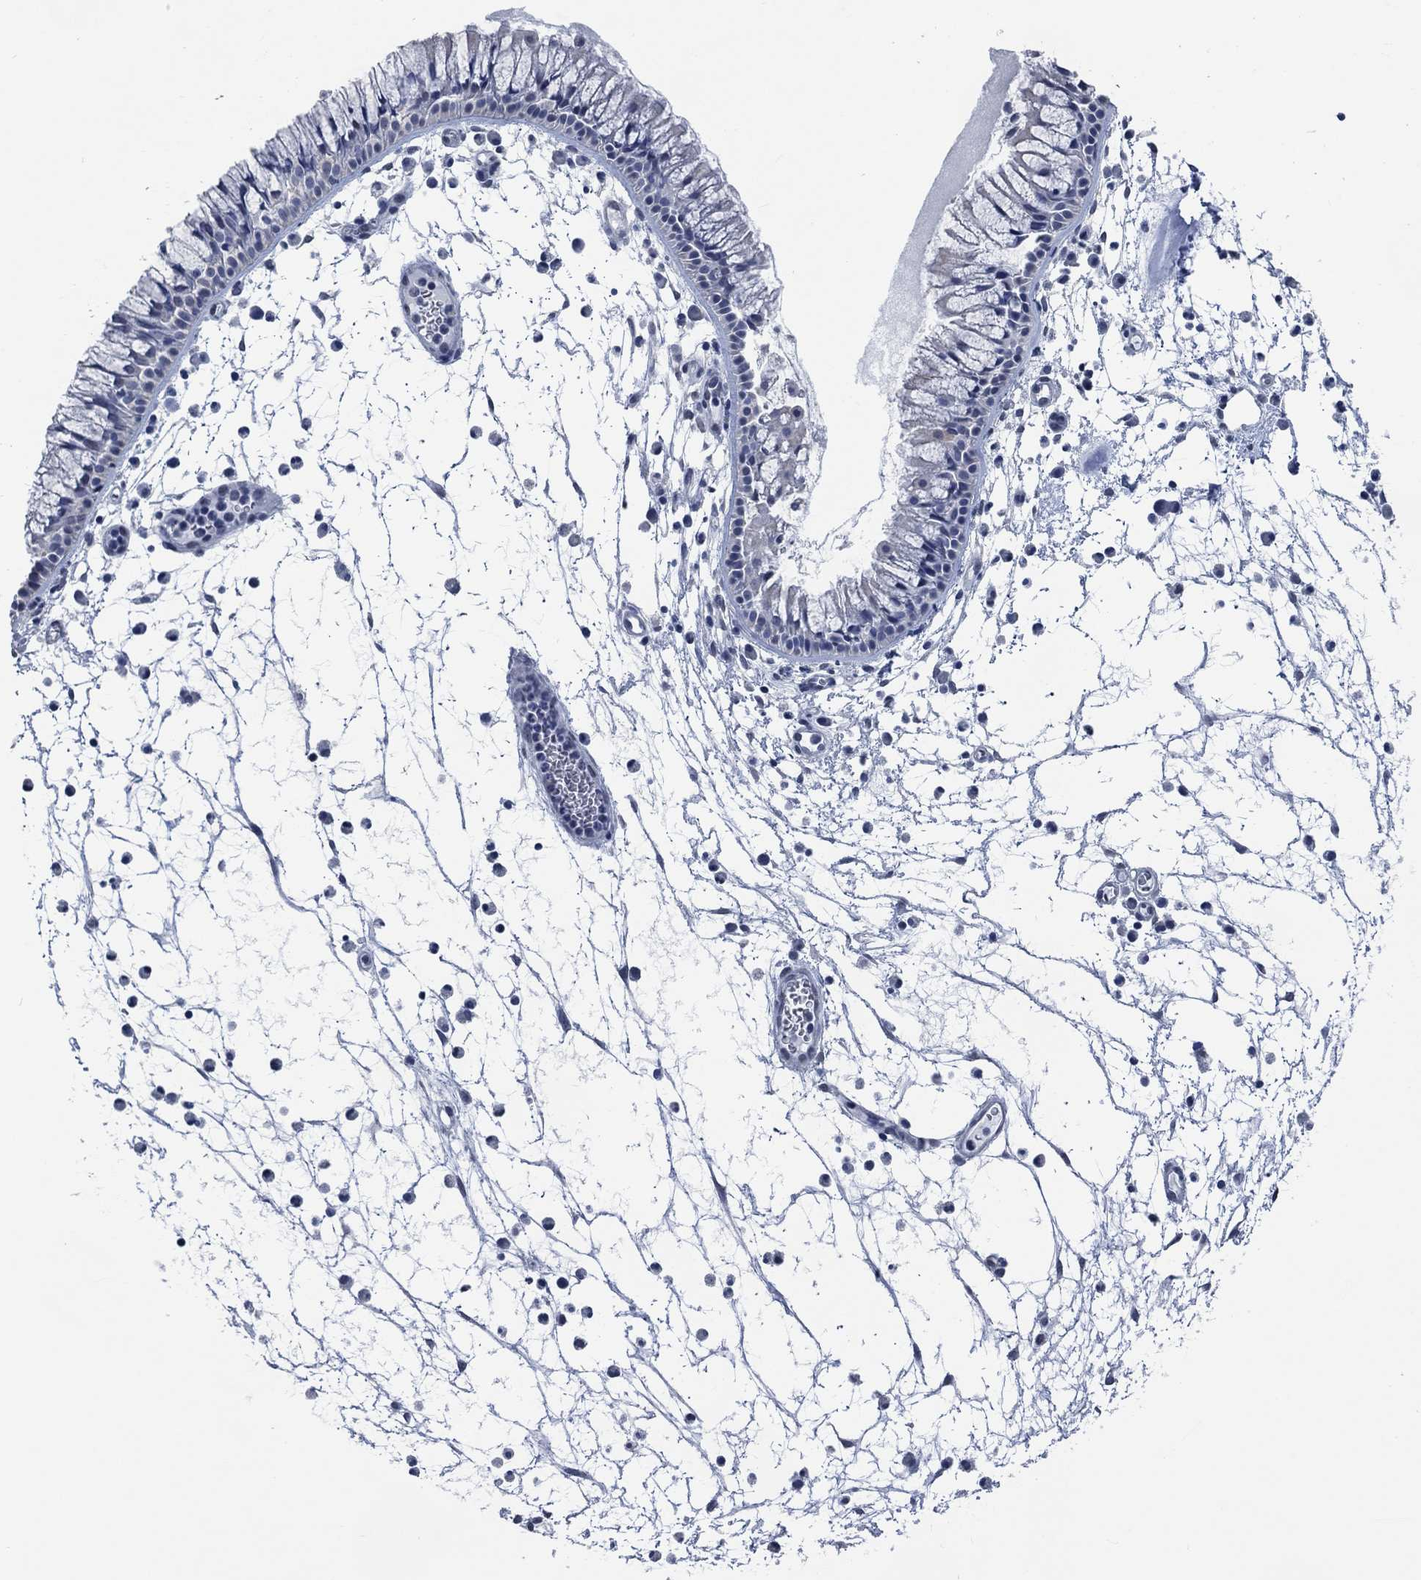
{"staining": {"intensity": "negative", "quantity": "none", "location": "none"}, "tissue": "nasopharynx", "cell_type": "Respiratory epithelial cells", "image_type": "normal", "snomed": [{"axis": "morphology", "description": "Normal tissue, NOS"}, {"axis": "topography", "description": "Nasopharynx"}], "caption": "This image is of normal nasopharynx stained with immunohistochemistry (IHC) to label a protein in brown with the nuclei are counter-stained blue. There is no expression in respiratory epithelial cells.", "gene": "OBSCN", "patient": {"sex": "female", "age": 73}}